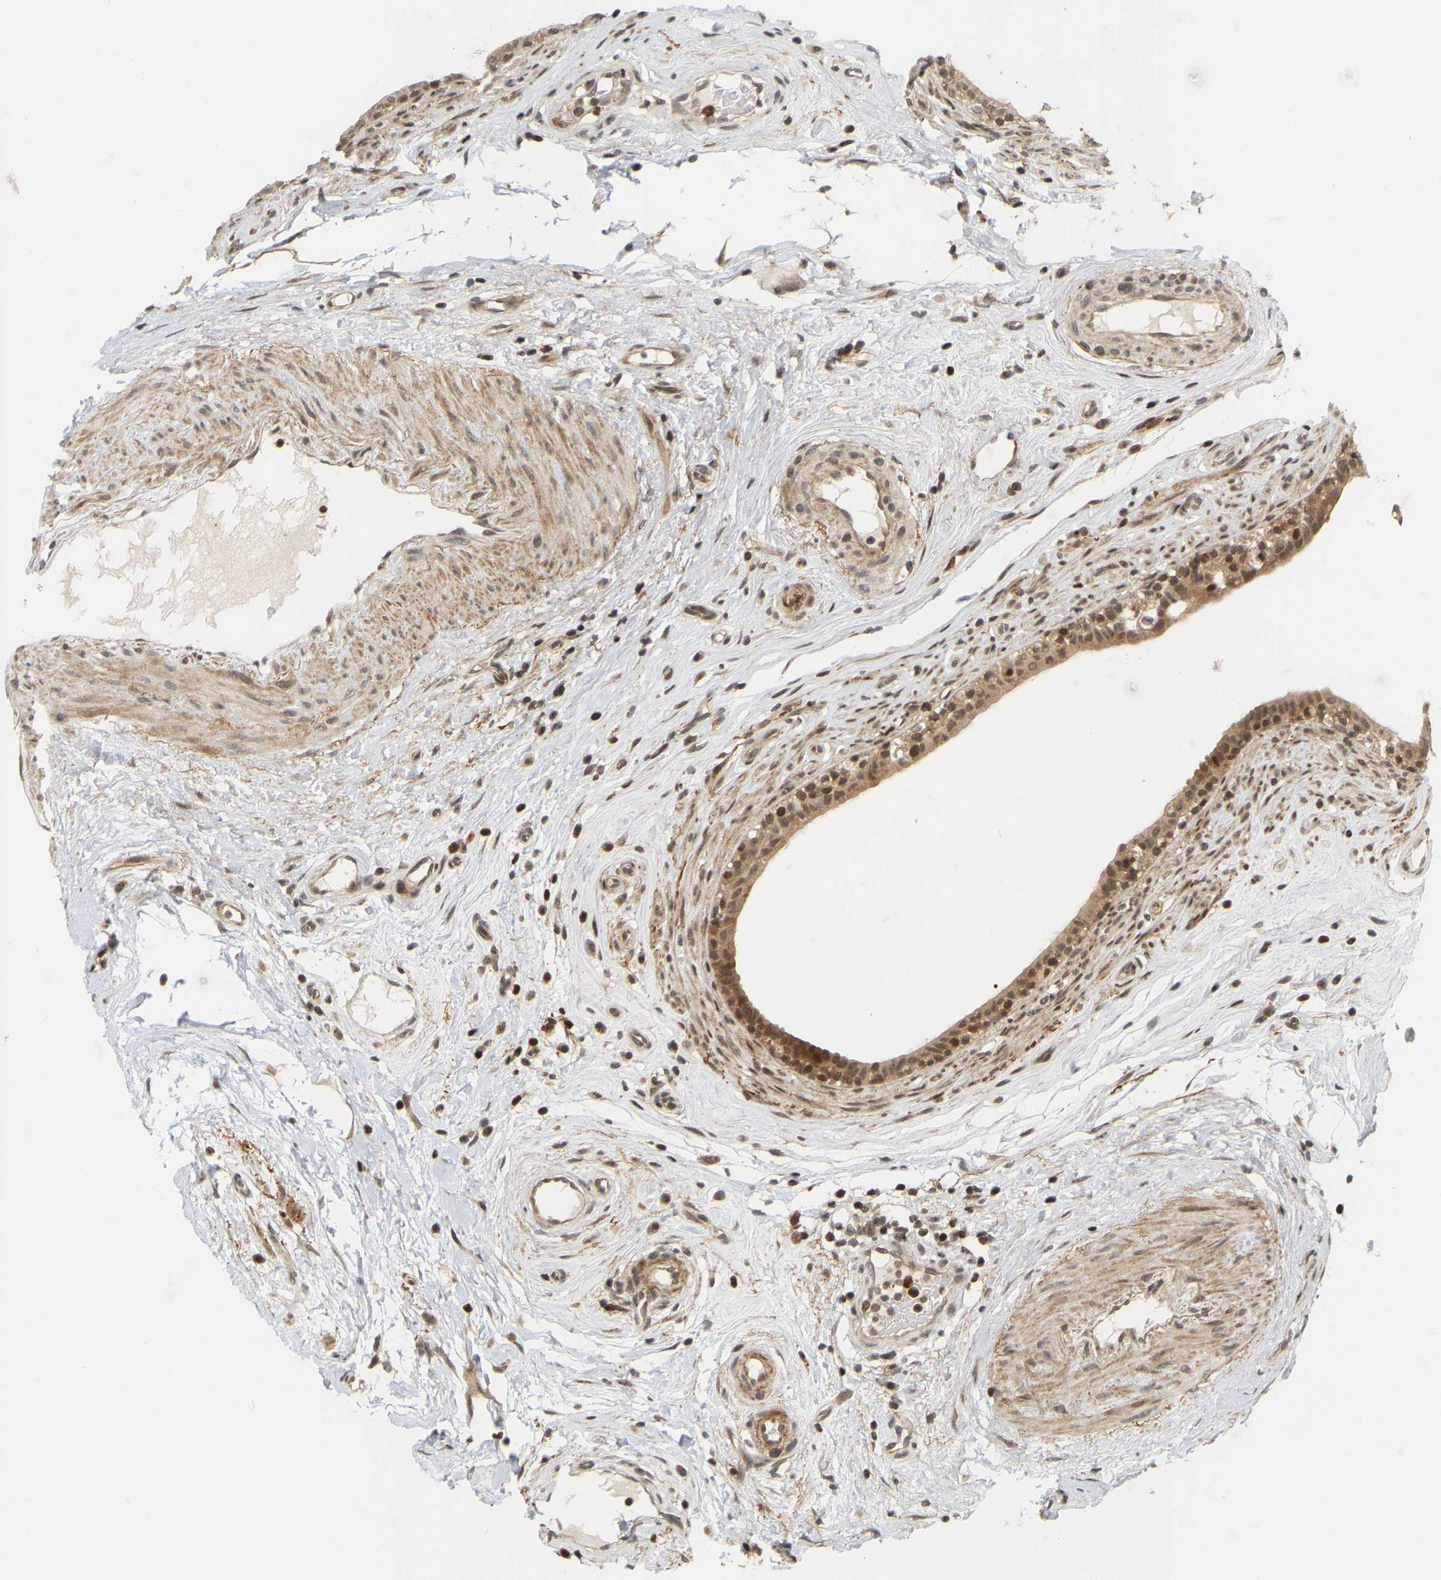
{"staining": {"intensity": "moderate", "quantity": ">75%", "location": "cytoplasmic/membranous,nuclear"}, "tissue": "epididymis", "cell_type": "Glandular cells", "image_type": "normal", "snomed": [{"axis": "morphology", "description": "Normal tissue, NOS"}, {"axis": "morphology", "description": "Inflammation, NOS"}, {"axis": "topography", "description": "Epididymis"}], "caption": "DAB (3,3'-diaminobenzidine) immunohistochemical staining of unremarkable human epididymis demonstrates moderate cytoplasmic/membranous,nuclear protein staining in approximately >75% of glandular cells.", "gene": "NFE2L2", "patient": {"sex": "male", "age": 84}}